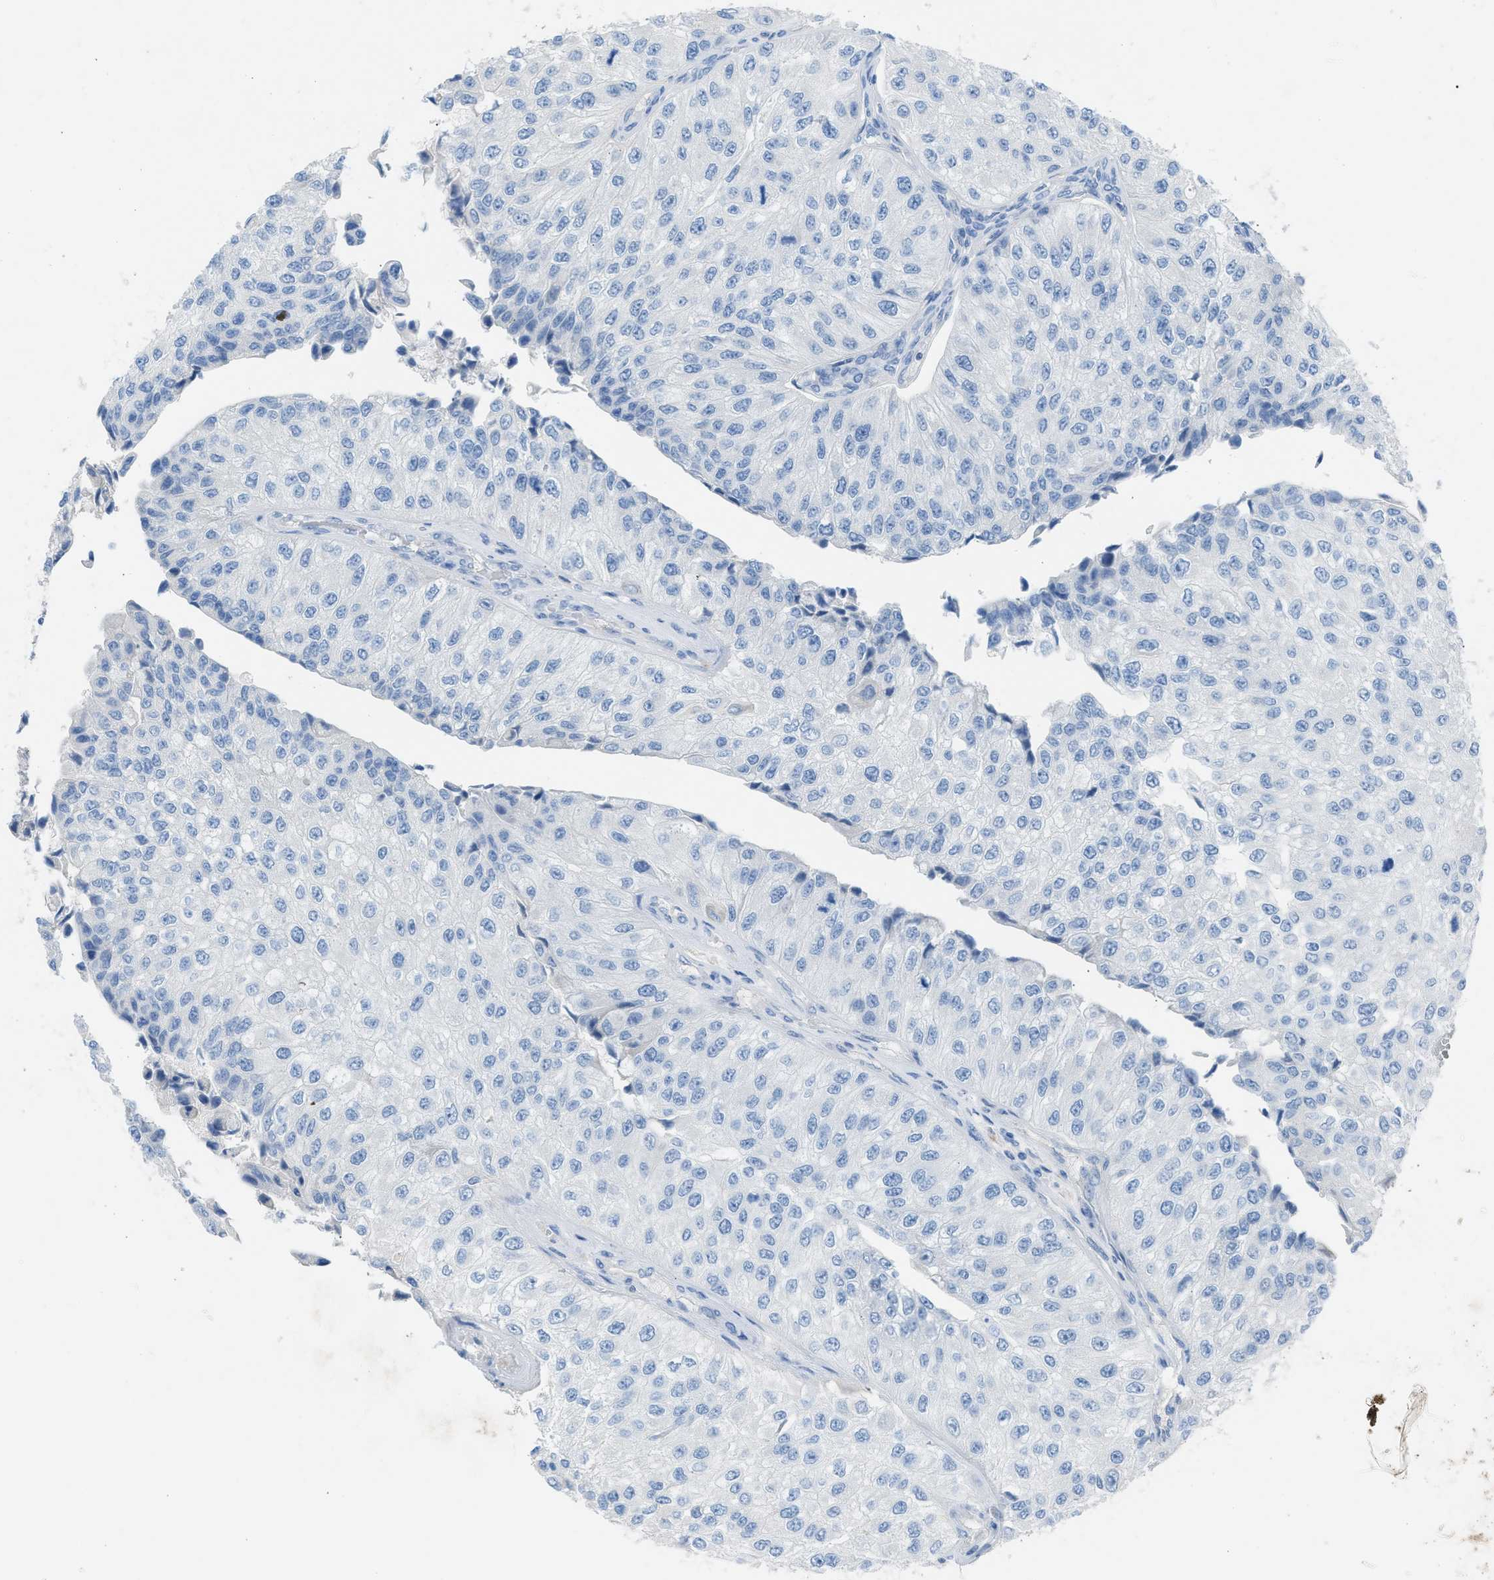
{"staining": {"intensity": "negative", "quantity": "none", "location": "none"}, "tissue": "urothelial cancer", "cell_type": "Tumor cells", "image_type": "cancer", "snomed": [{"axis": "morphology", "description": "Urothelial carcinoma, High grade"}, {"axis": "topography", "description": "Kidney"}, {"axis": "topography", "description": "Urinary bladder"}], "caption": "High magnification brightfield microscopy of urothelial cancer stained with DAB (3,3'-diaminobenzidine) (brown) and counterstained with hematoxylin (blue): tumor cells show no significant expression.", "gene": "CLEC10A", "patient": {"sex": "male", "age": 77}}